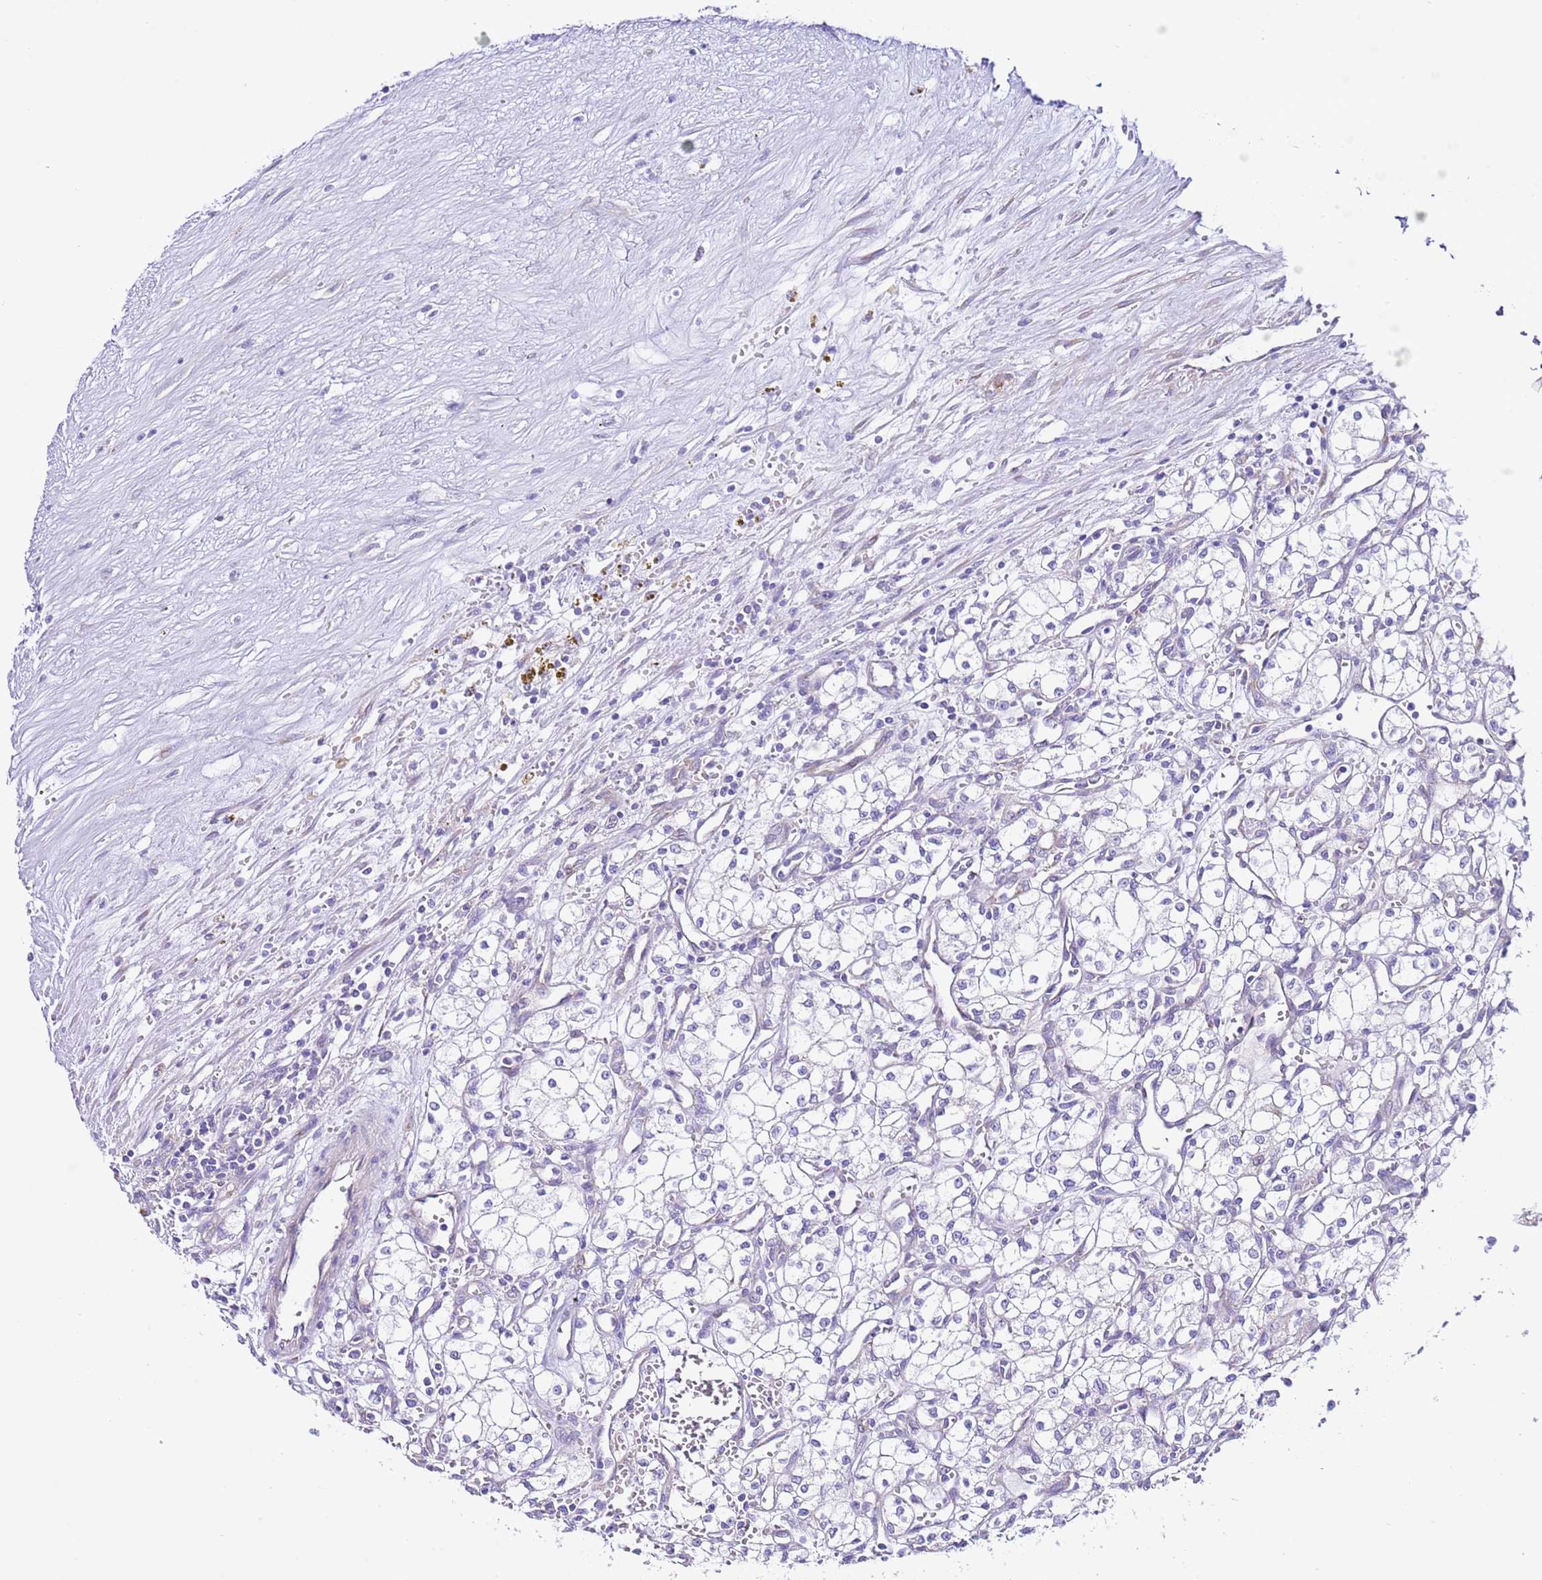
{"staining": {"intensity": "negative", "quantity": "none", "location": "none"}, "tissue": "renal cancer", "cell_type": "Tumor cells", "image_type": "cancer", "snomed": [{"axis": "morphology", "description": "Adenocarcinoma, NOS"}, {"axis": "topography", "description": "Kidney"}], "caption": "IHC image of neoplastic tissue: renal cancer (adenocarcinoma) stained with DAB exhibits no significant protein expression in tumor cells.", "gene": "RPS10", "patient": {"sex": "male", "age": 59}}